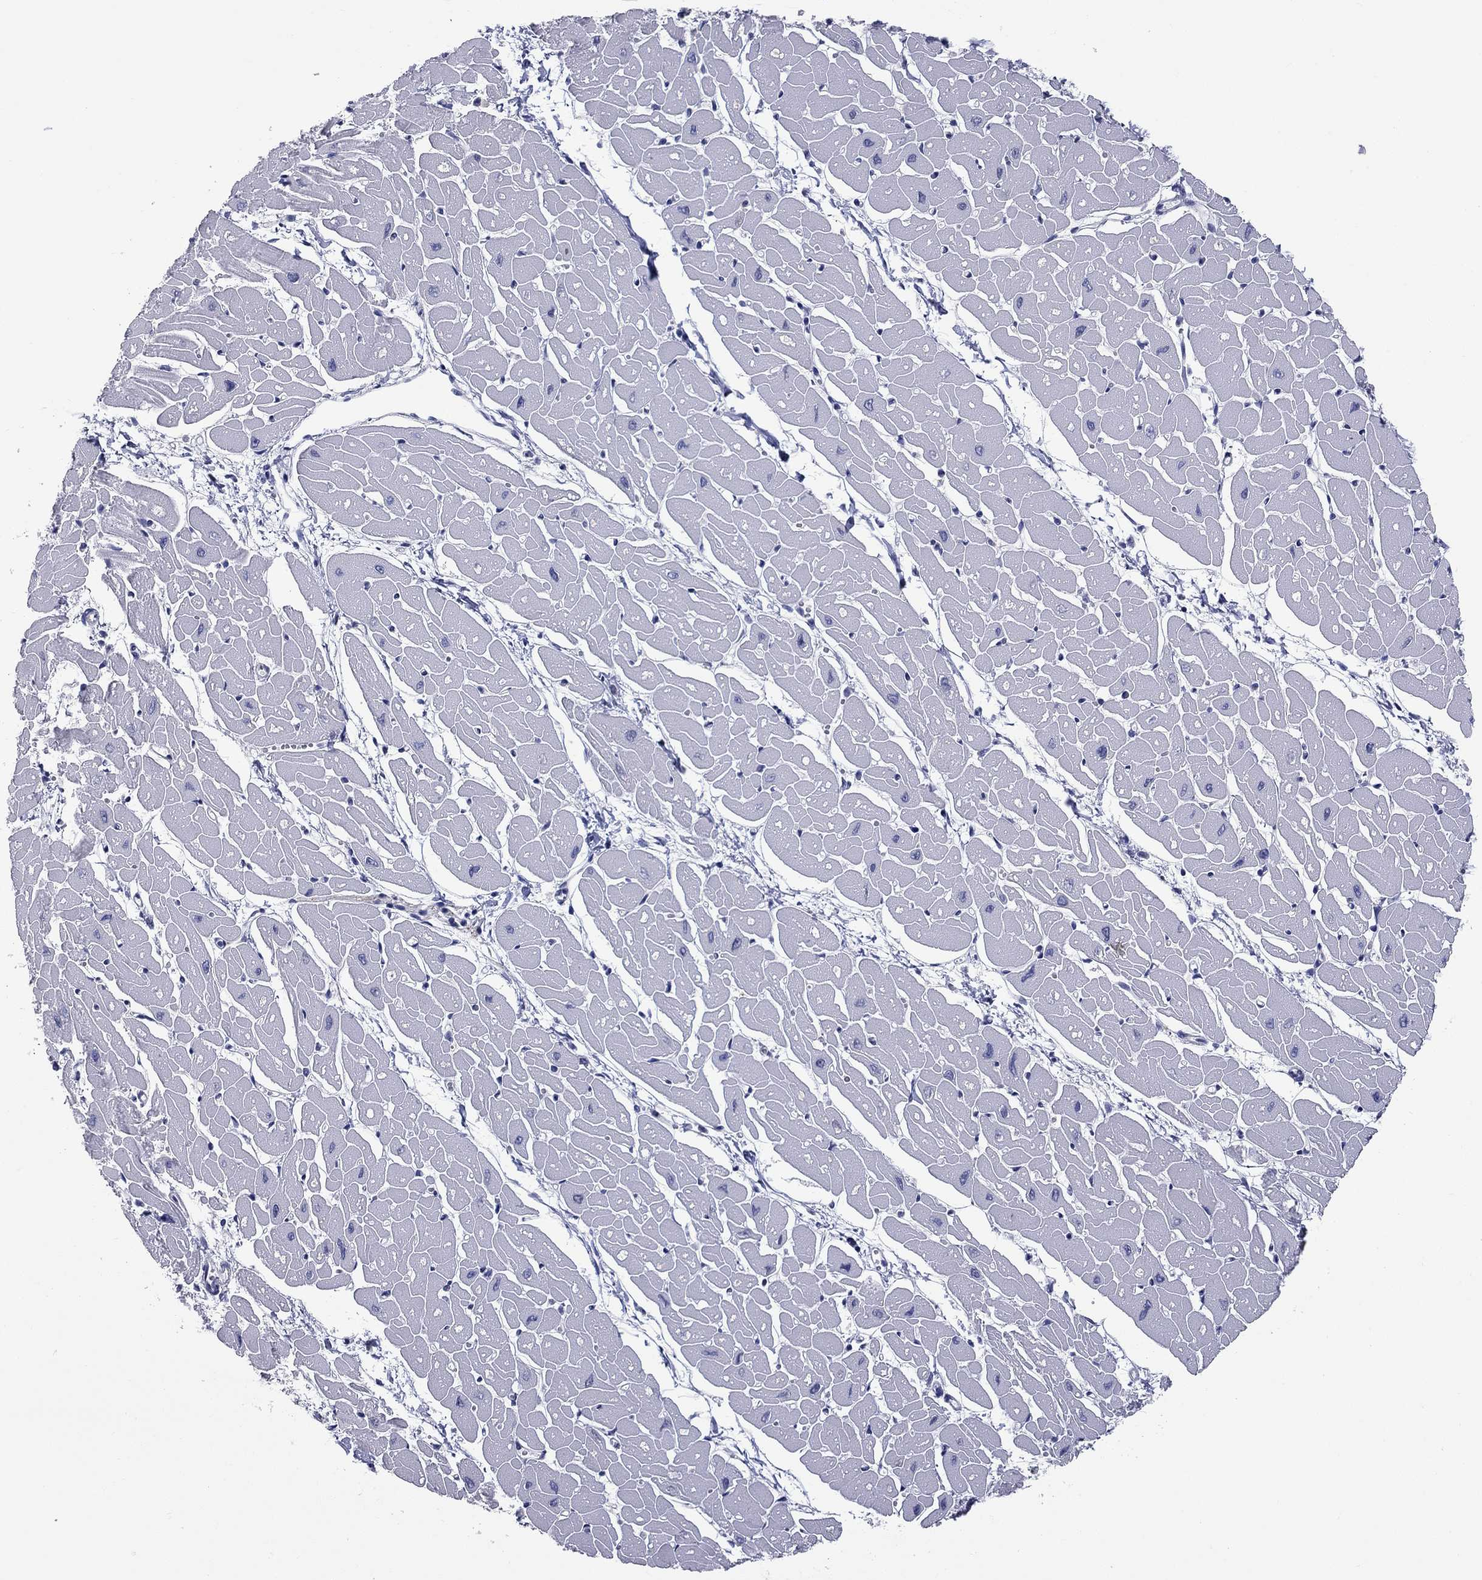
{"staining": {"intensity": "negative", "quantity": "none", "location": "none"}, "tissue": "heart muscle", "cell_type": "Cardiomyocytes", "image_type": "normal", "snomed": [{"axis": "morphology", "description": "Normal tissue, NOS"}, {"axis": "topography", "description": "Heart"}], "caption": "IHC of normal heart muscle demonstrates no staining in cardiomyocytes.", "gene": "SHOC2", "patient": {"sex": "male", "age": 57}}